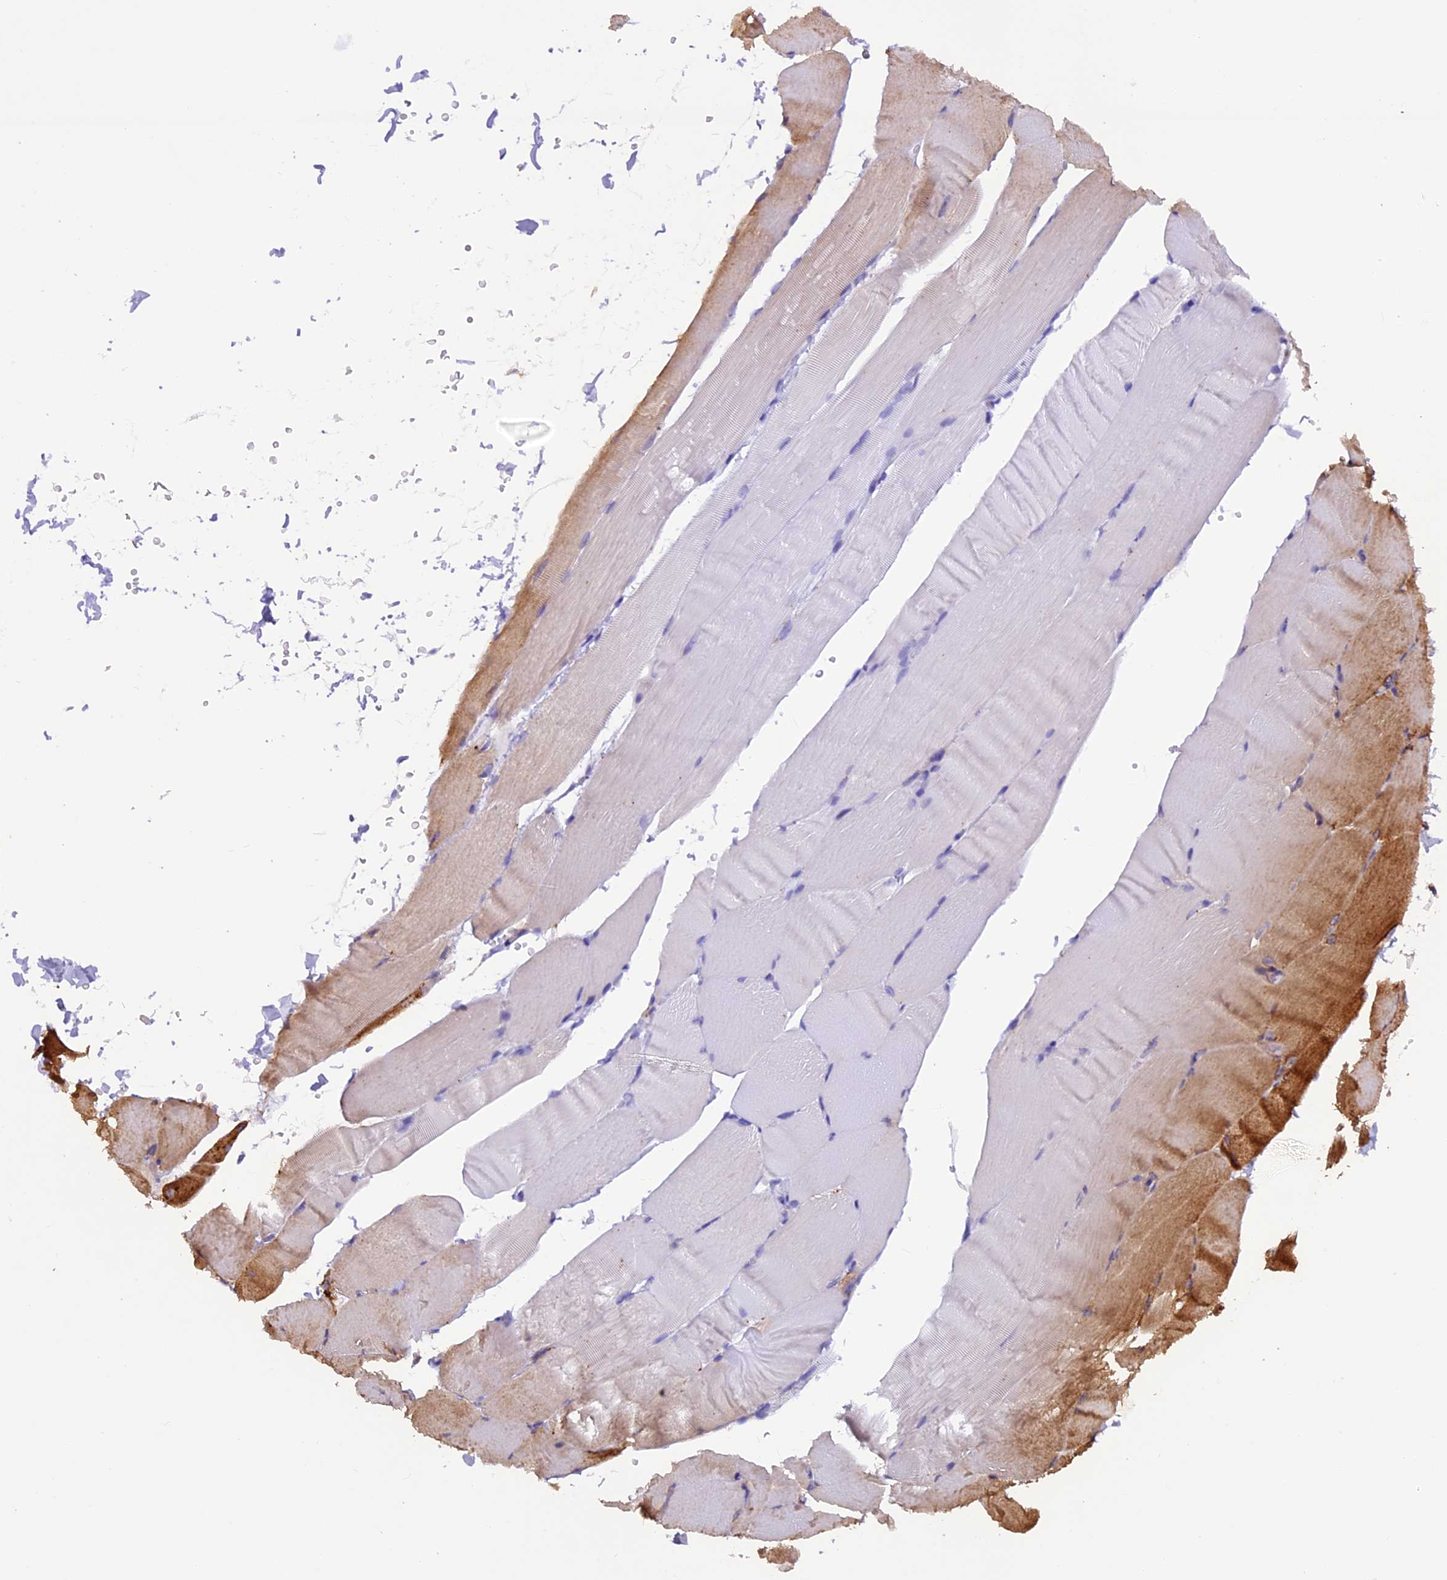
{"staining": {"intensity": "moderate", "quantity": "25%-75%", "location": "cytoplasmic/membranous"}, "tissue": "skeletal muscle", "cell_type": "Myocytes", "image_type": "normal", "snomed": [{"axis": "morphology", "description": "Normal tissue, NOS"}, {"axis": "topography", "description": "Skeletal muscle"}, {"axis": "topography", "description": "Parathyroid gland"}], "caption": "A high-resolution histopathology image shows IHC staining of normal skeletal muscle, which displays moderate cytoplasmic/membranous expression in about 25%-75% of myocytes. (DAB (3,3'-diaminobenzidine) = brown stain, brightfield microscopy at high magnification).", "gene": "EHBP1L1", "patient": {"sex": "female", "age": 37}}